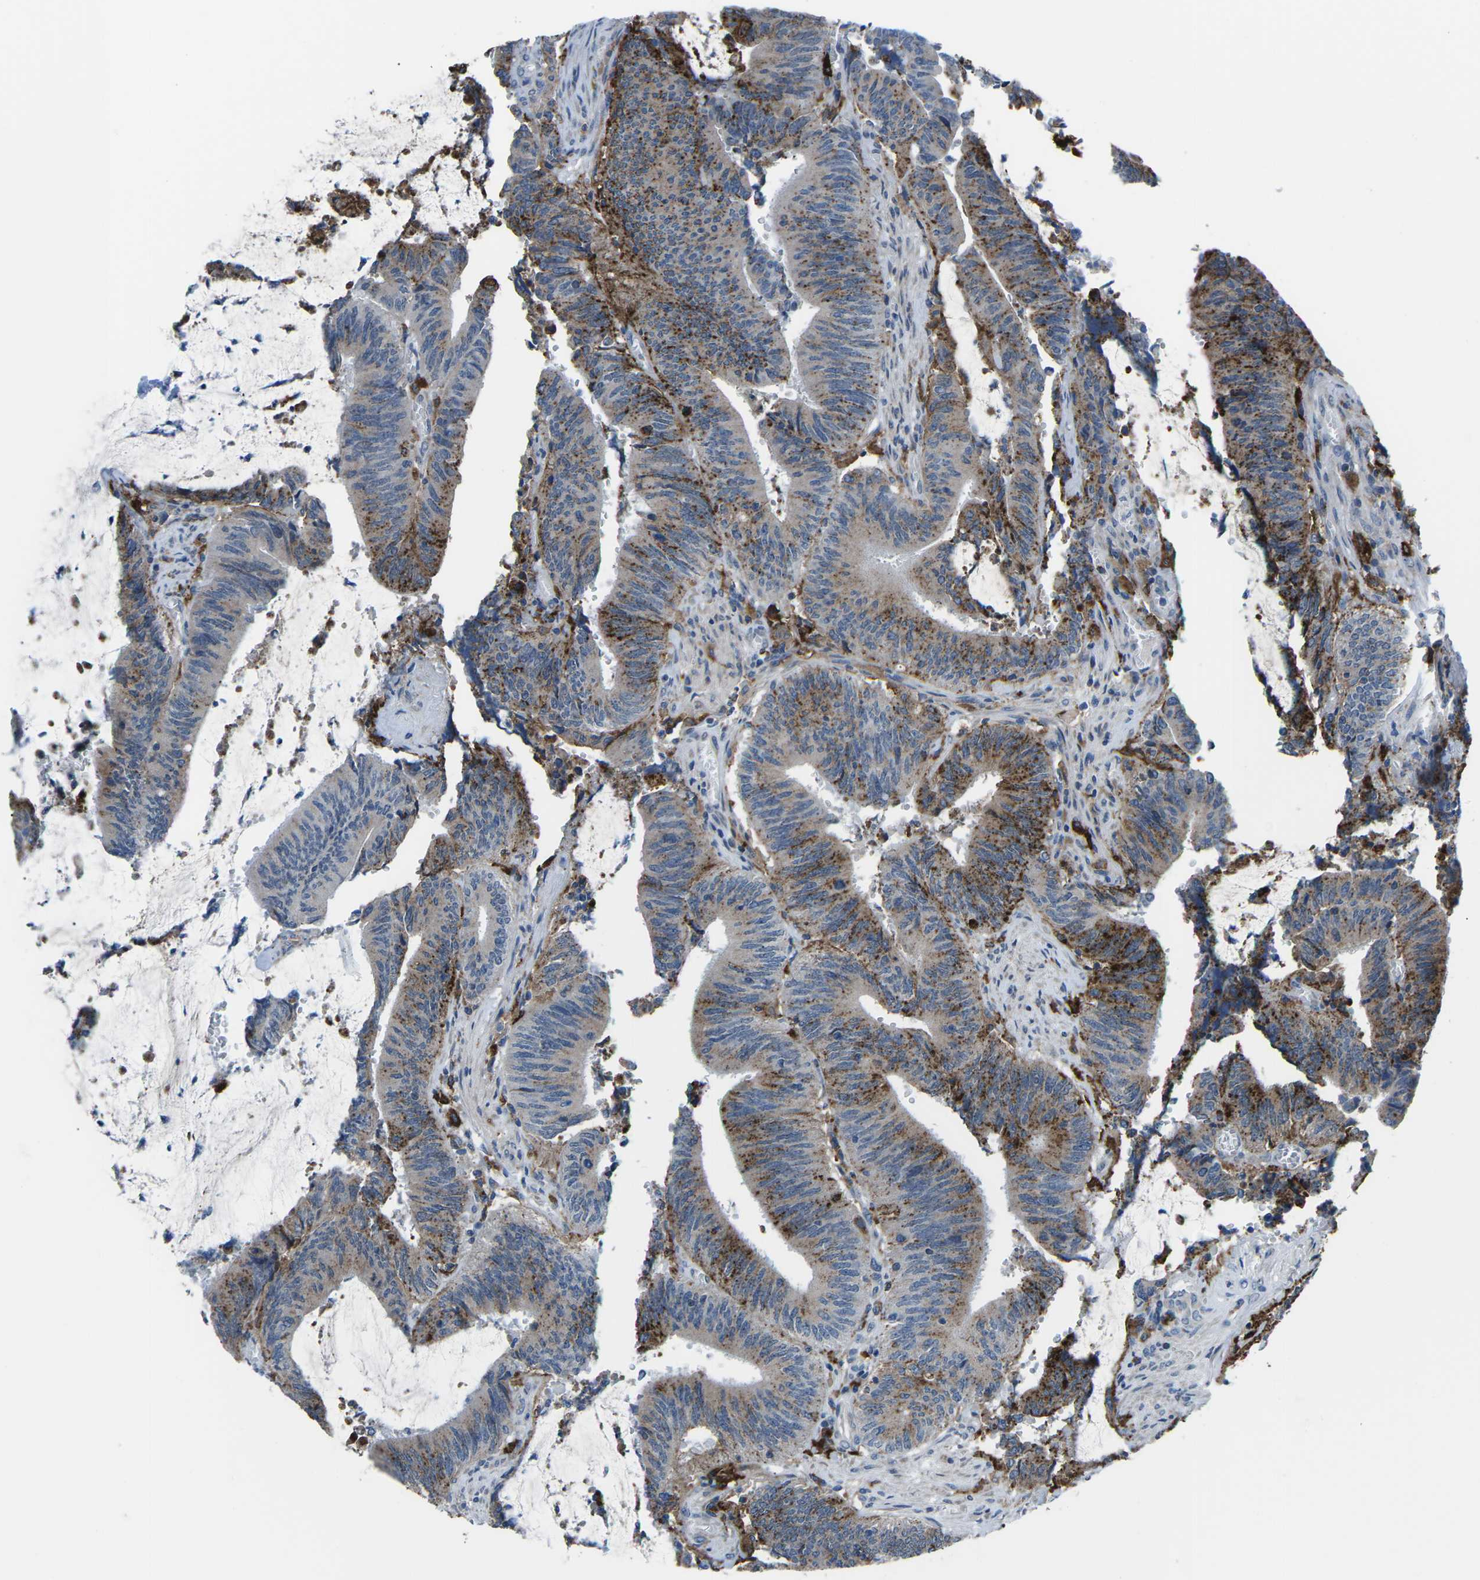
{"staining": {"intensity": "moderate", "quantity": "<25%", "location": "cytoplasmic/membranous"}, "tissue": "colorectal cancer", "cell_type": "Tumor cells", "image_type": "cancer", "snomed": [{"axis": "morphology", "description": "Normal tissue, NOS"}, {"axis": "morphology", "description": "Adenocarcinoma, NOS"}, {"axis": "topography", "description": "Rectum"}], "caption": "Protein staining of colorectal cancer tissue shows moderate cytoplasmic/membranous expression in approximately <25% of tumor cells.", "gene": "PTPN1", "patient": {"sex": "female", "age": 66}}